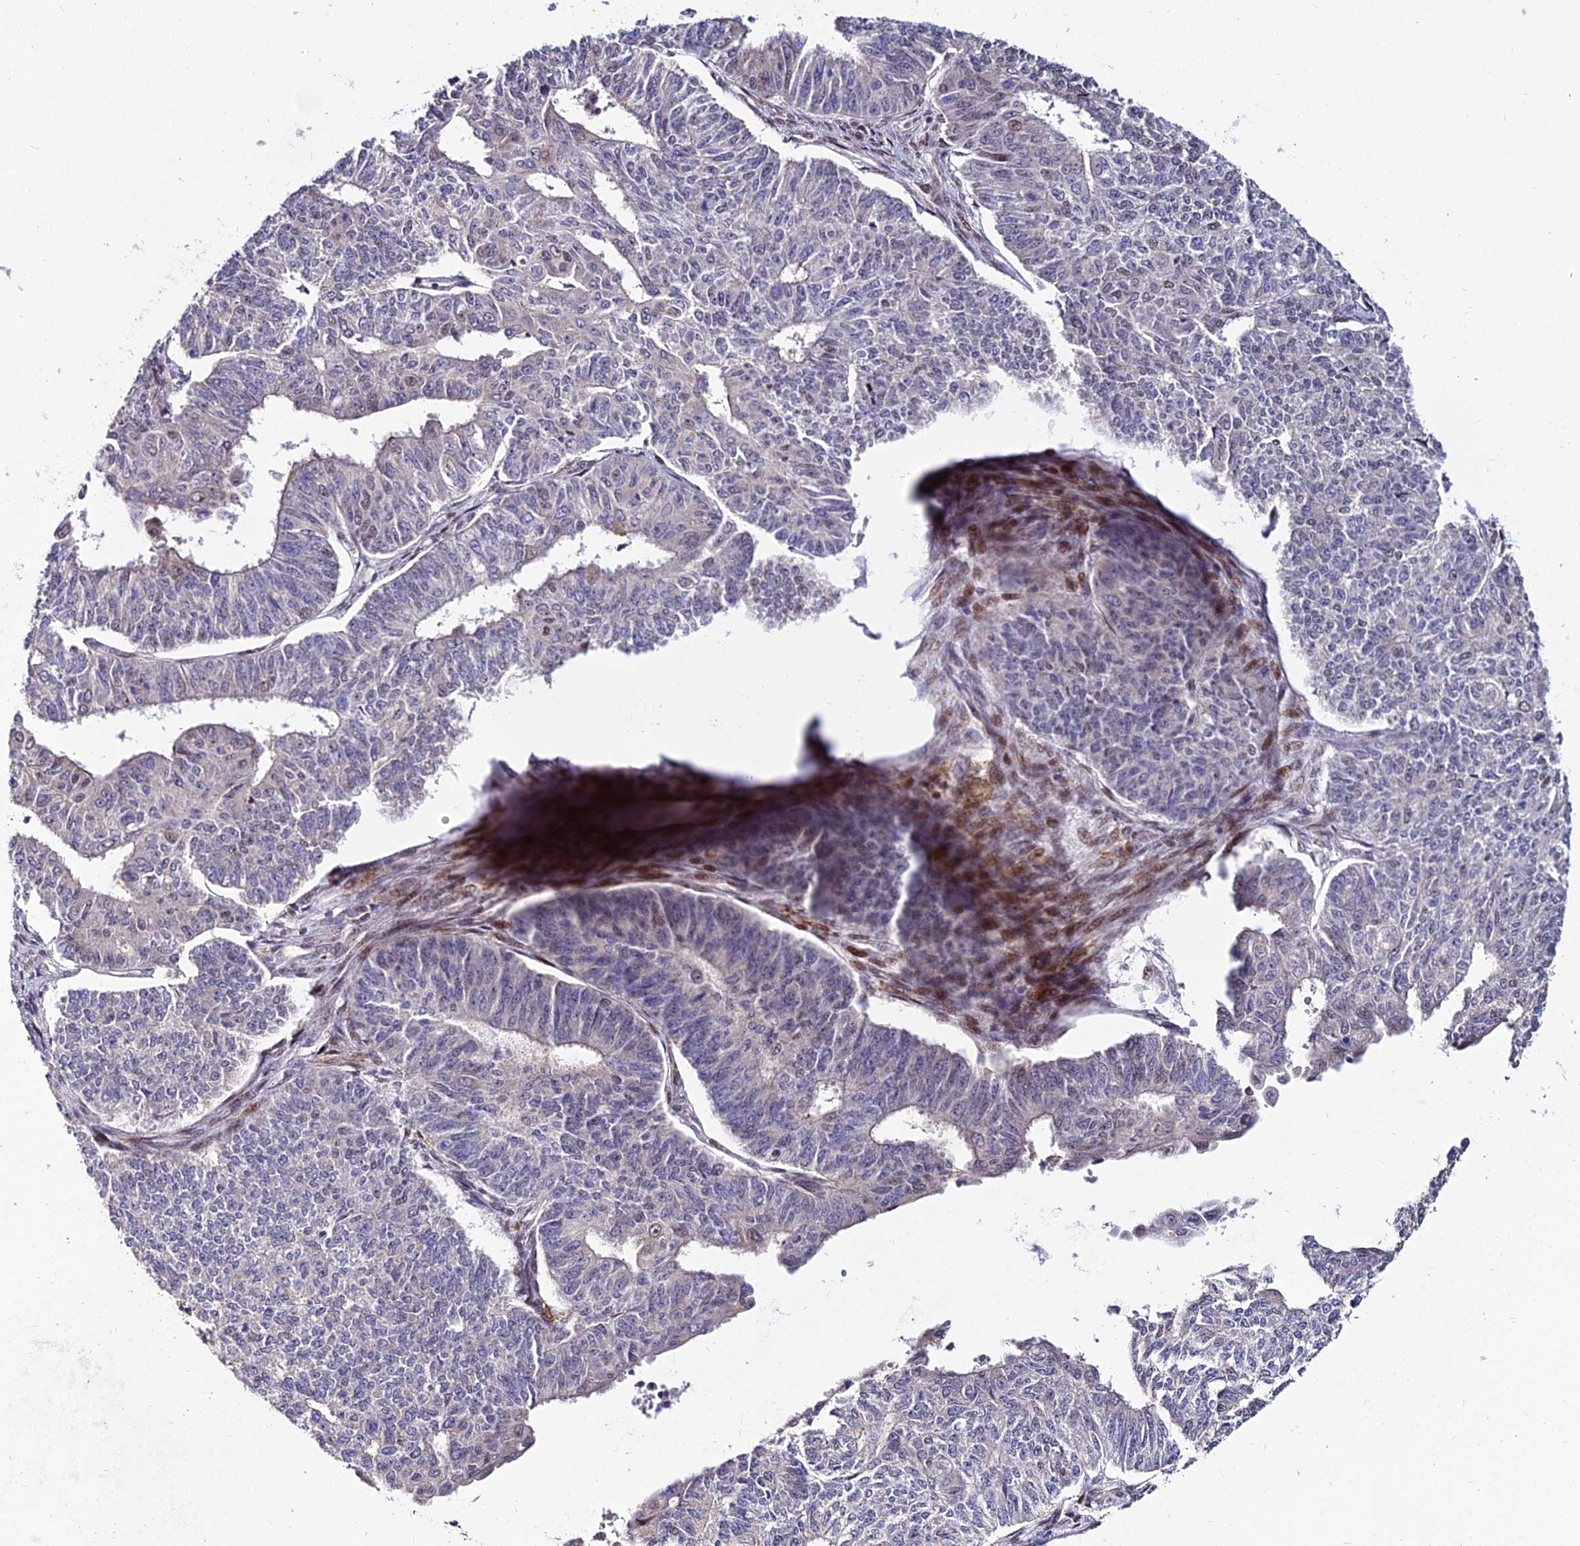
{"staining": {"intensity": "weak", "quantity": "25%-75%", "location": "nuclear"}, "tissue": "endometrial cancer", "cell_type": "Tumor cells", "image_type": "cancer", "snomed": [{"axis": "morphology", "description": "Adenocarcinoma, NOS"}, {"axis": "topography", "description": "Endometrium"}], "caption": "Protein expression analysis of human endometrial adenocarcinoma reveals weak nuclear positivity in about 25%-75% of tumor cells.", "gene": "CIB3", "patient": {"sex": "female", "age": 32}}